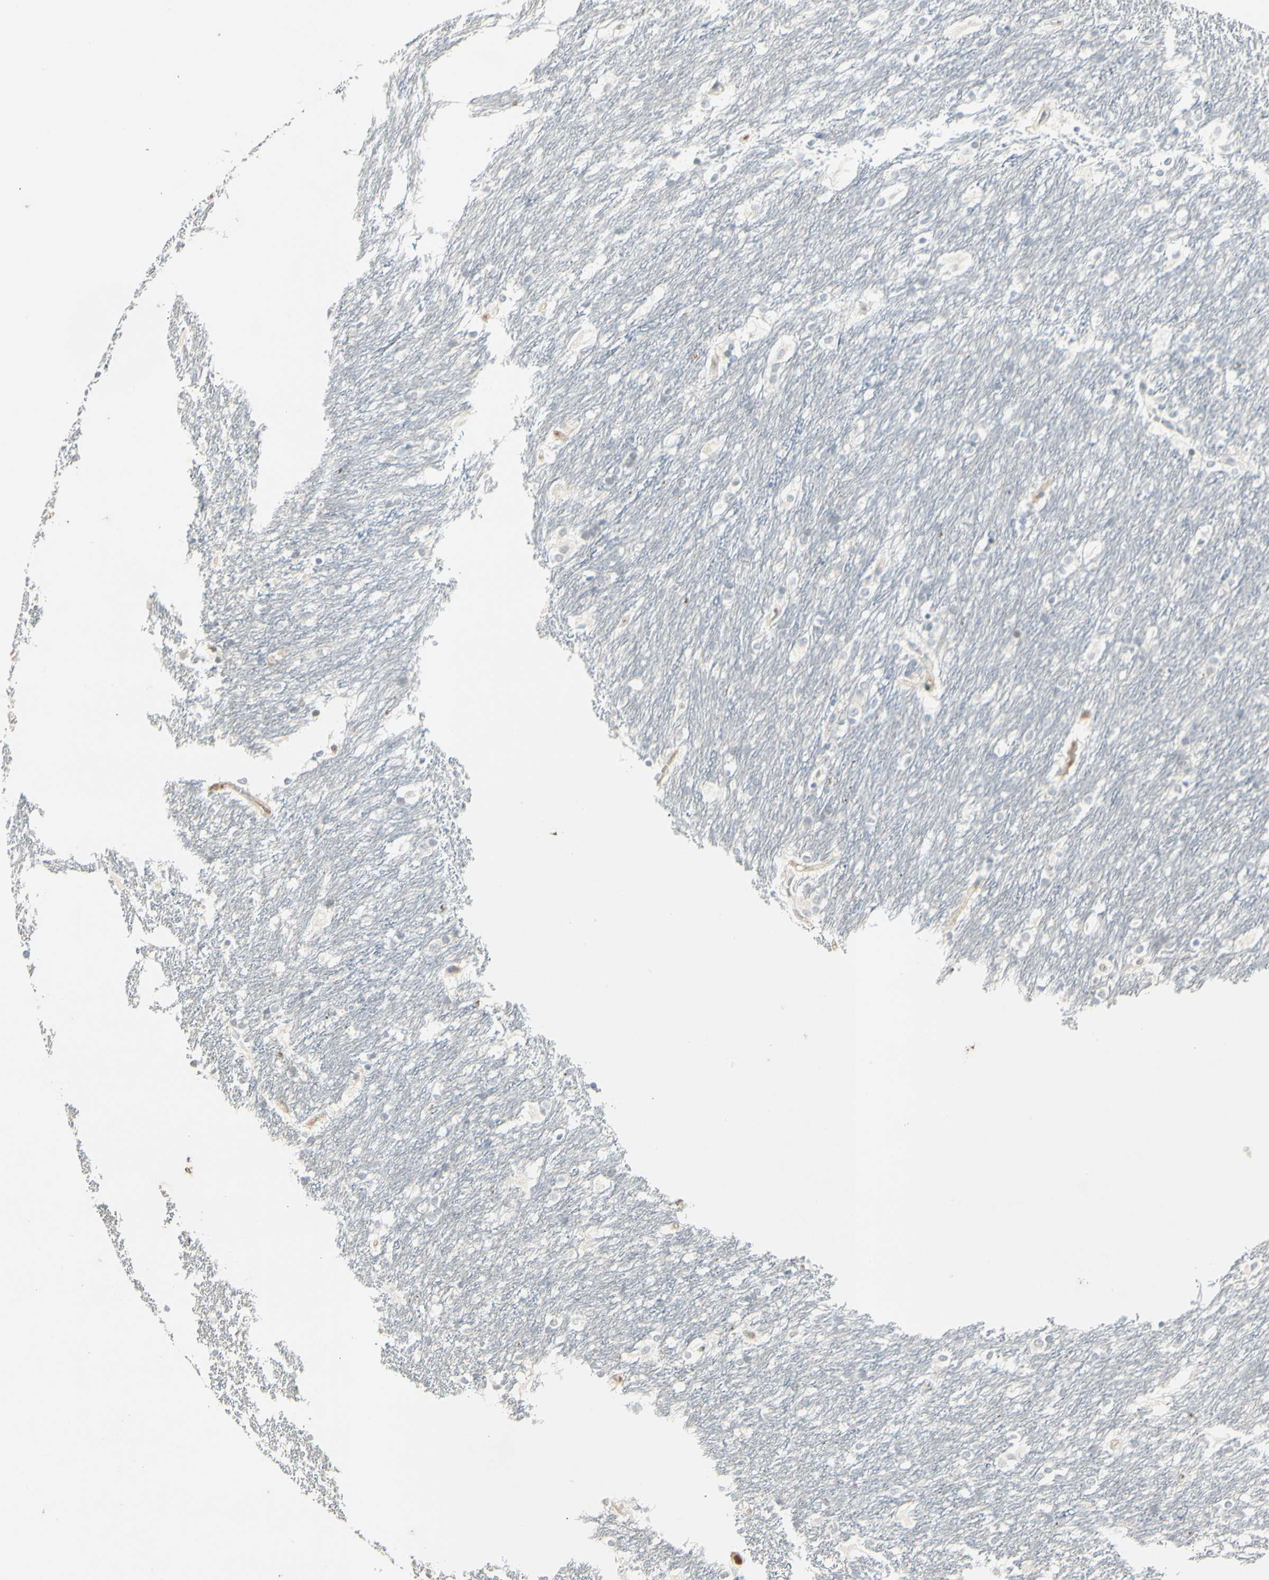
{"staining": {"intensity": "negative", "quantity": "none", "location": "none"}, "tissue": "caudate", "cell_type": "Glial cells", "image_type": "normal", "snomed": [{"axis": "morphology", "description": "Normal tissue, NOS"}, {"axis": "topography", "description": "Lateral ventricle wall"}], "caption": "The photomicrograph exhibits no staining of glial cells in normal caudate.", "gene": "SKIL", "patient": {"sex": "female", "age": 19}}